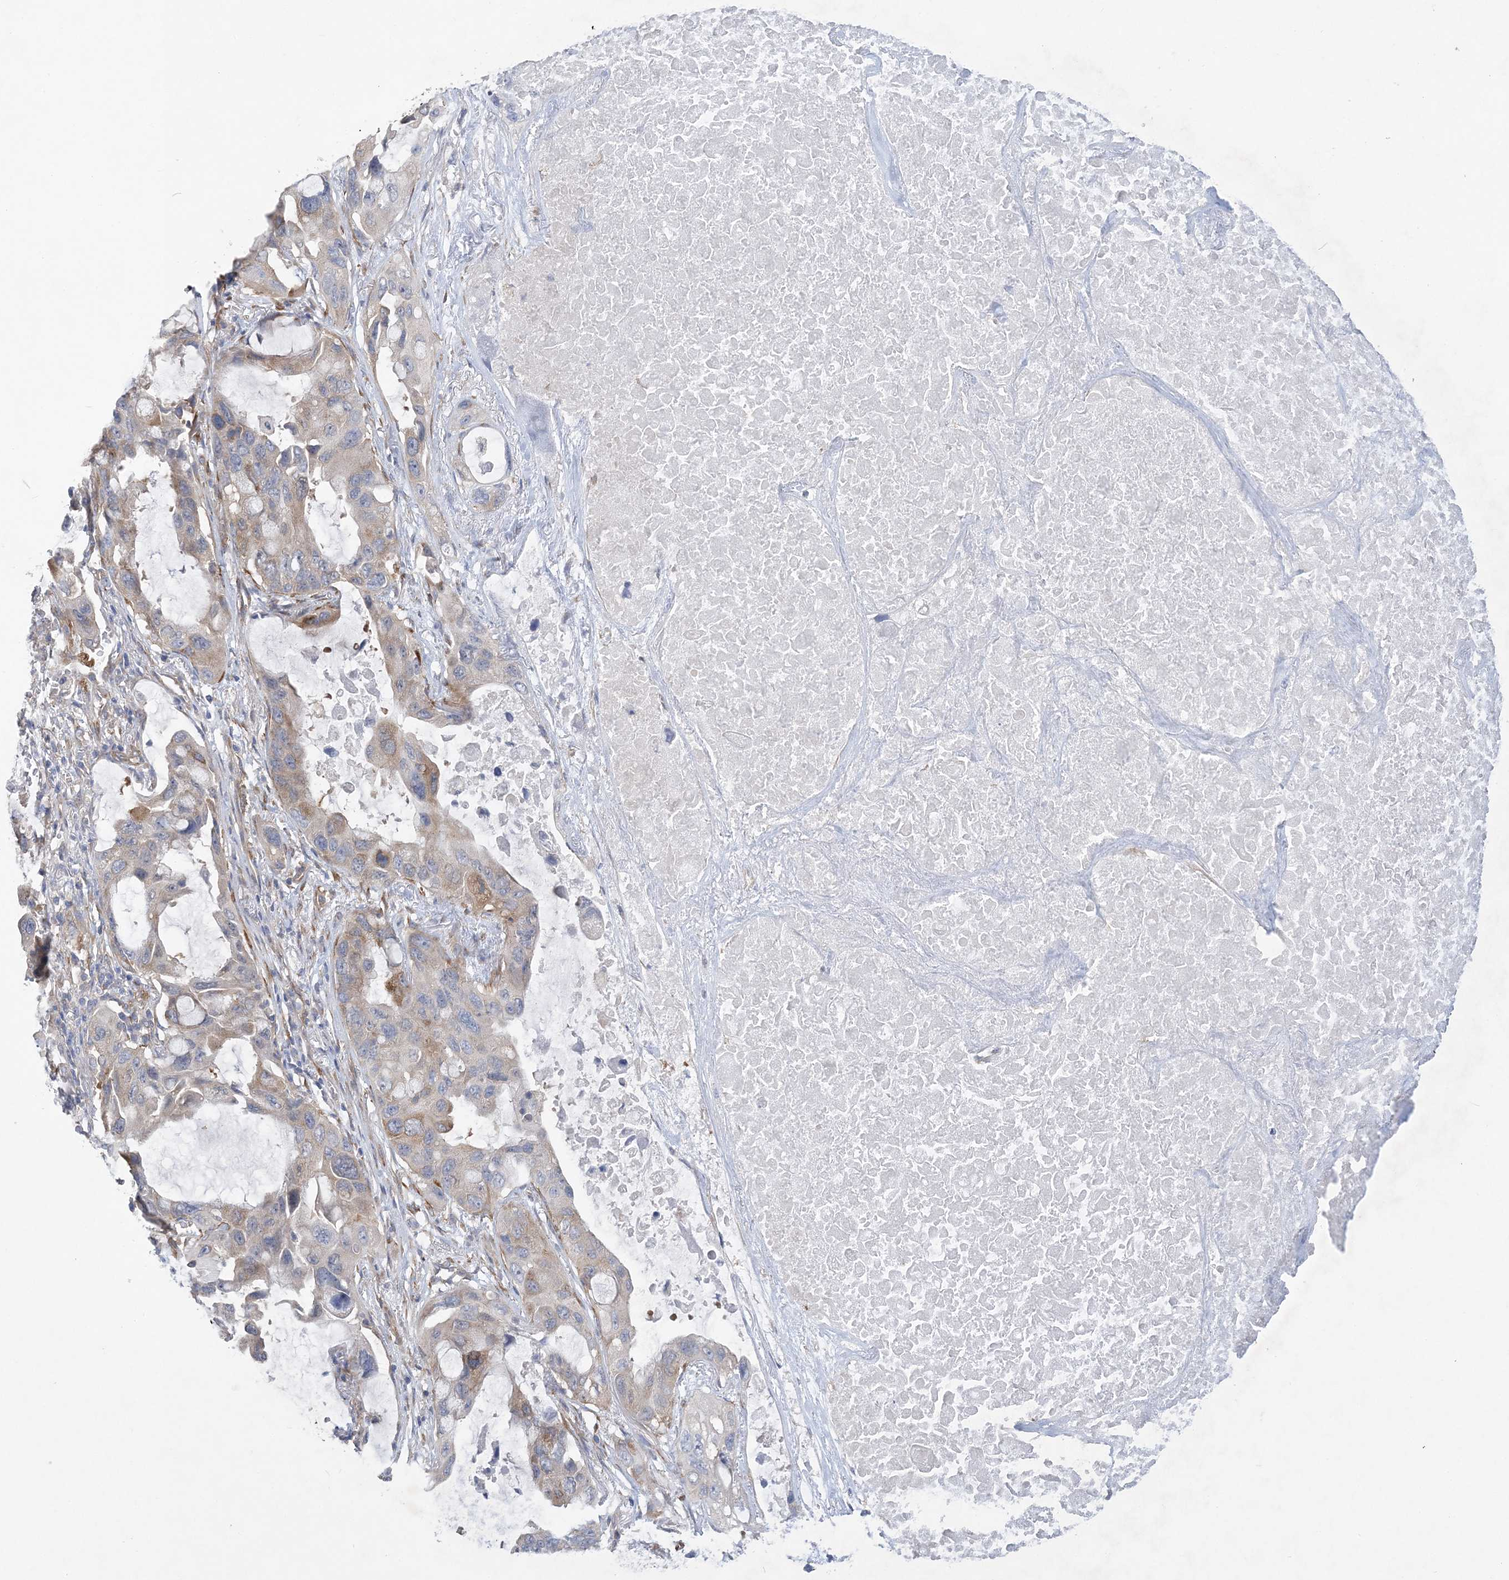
{"staining": {"intensity": "weak", "quantity": "<25%", "location": "cytoplasmic/membranous"}, "tissue": "lung cancer", "cell_type": "Tumor cells", "image_type": "cancer", "snomed": [{"axis": "morphology", "description": "Squamous cell carcinoma, NOS"}, {"axis": "topography", "description": "Lung"}], "caption": "Lung cancer (squamous cell carcinoma) was stained to show a protein in brown. There is no significant expression in tumor cells. The staining was performed using DAB to visualize the protein expression in brown, while the nuclei were stained in blue with hematoxylin (Magnification: 20x).", "gene": "MAP4K5", "patient": {"sex": "female", "age": 73}}